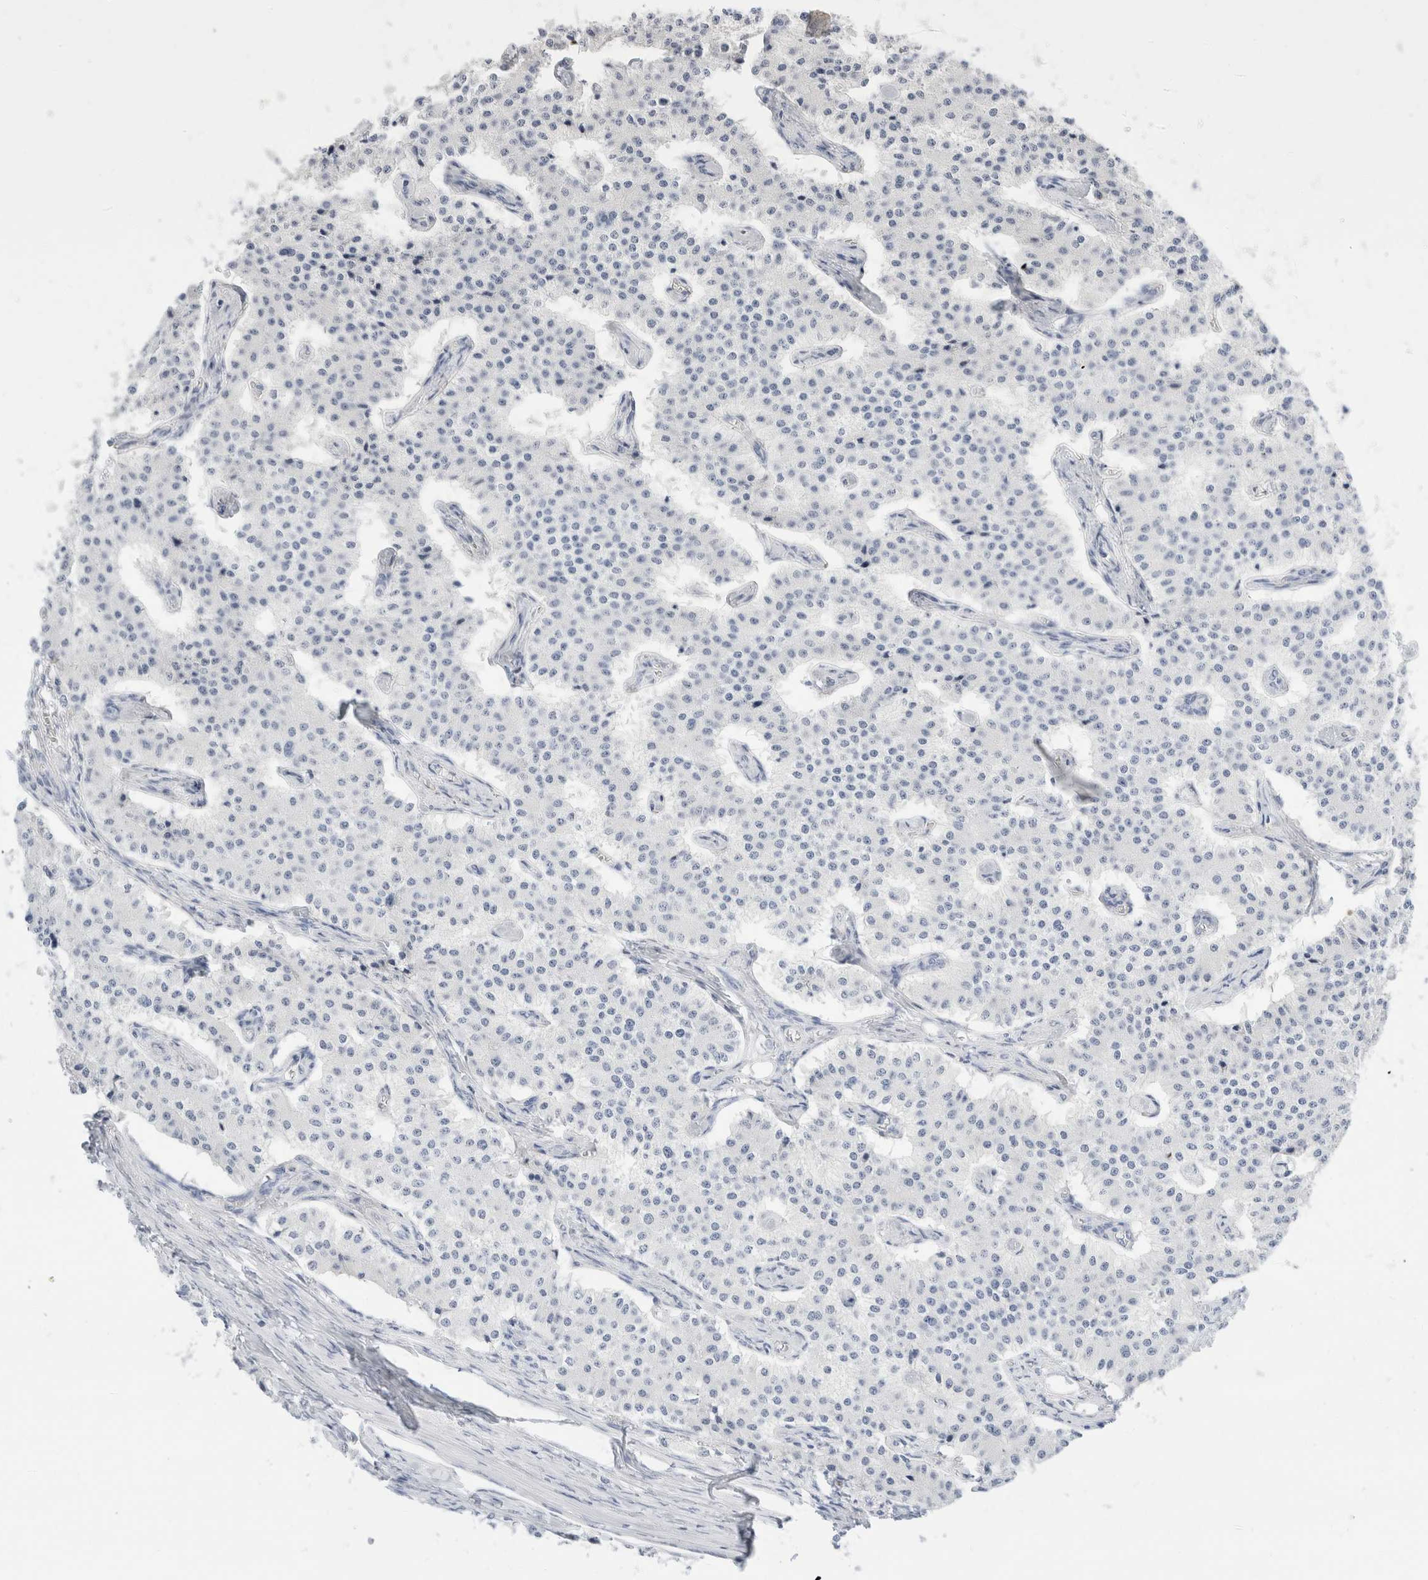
{"staining": {"intensity": "negative", "quantity": "none", "location": "none"}, "tissue": "carcinoid", "cell_type": "Tumor cells", "image_type": "cancer", "snomed": [{"axis": "morphology", "description": "Carcinoid, malignant, NOS"}, {"axis": "topography", "description": "Colon"}], "caption": "A photomicrograph of human carcinoid is negative for staining in tumor cells. (Immunohistochemistry (ihc), brightfield microscopy, high magnification).", "gene": "ADAM30", "patient": {"sex": "female", "age": 52}}